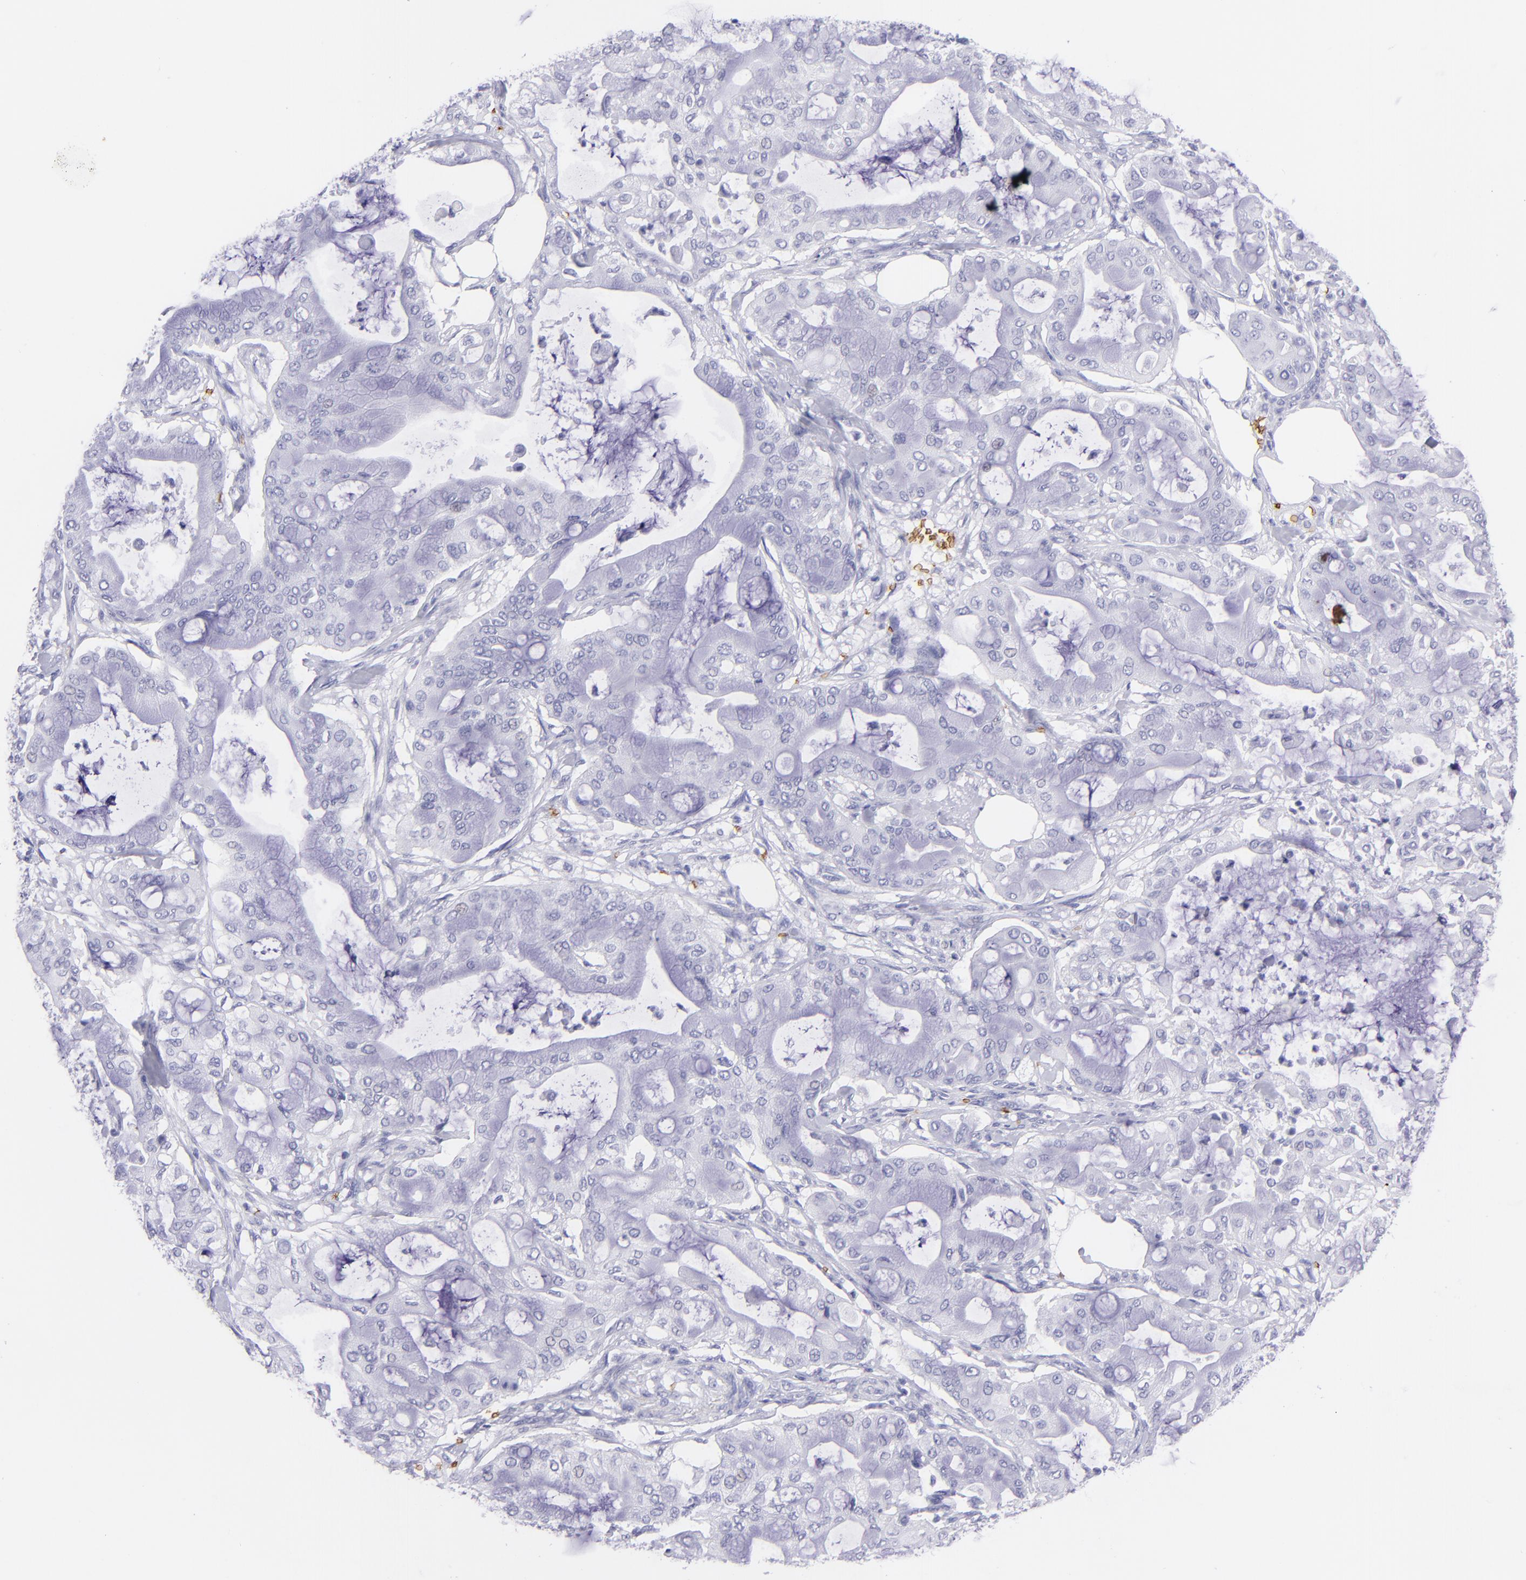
{"staining": {"intensity": "negative", "quantity": "none", "location": "none"}, "tissue": "pancreatic cancer", "cell_type": "Tumor cells", "image_type": "cancer", "snomed": [{"axis": "morphology", "description": "Adenocarcinoma, NOS"}, {"axis": "morphology", "description": "Adenocarcinoma, metastatic, NOS"}, {"axis": "topography", "description": "Lymph node"}, {"axis": "topography", "description": "Pancreas"}, {"axis": "topography", "description": "Duodenum"}], "caption": "Image shows no protein expression in tumor cells of pancreatic cancer (metastatic adenocarcinoma) tissue.", "gene": "GYPA", "patient": {"sex": "female", "age": 64}}